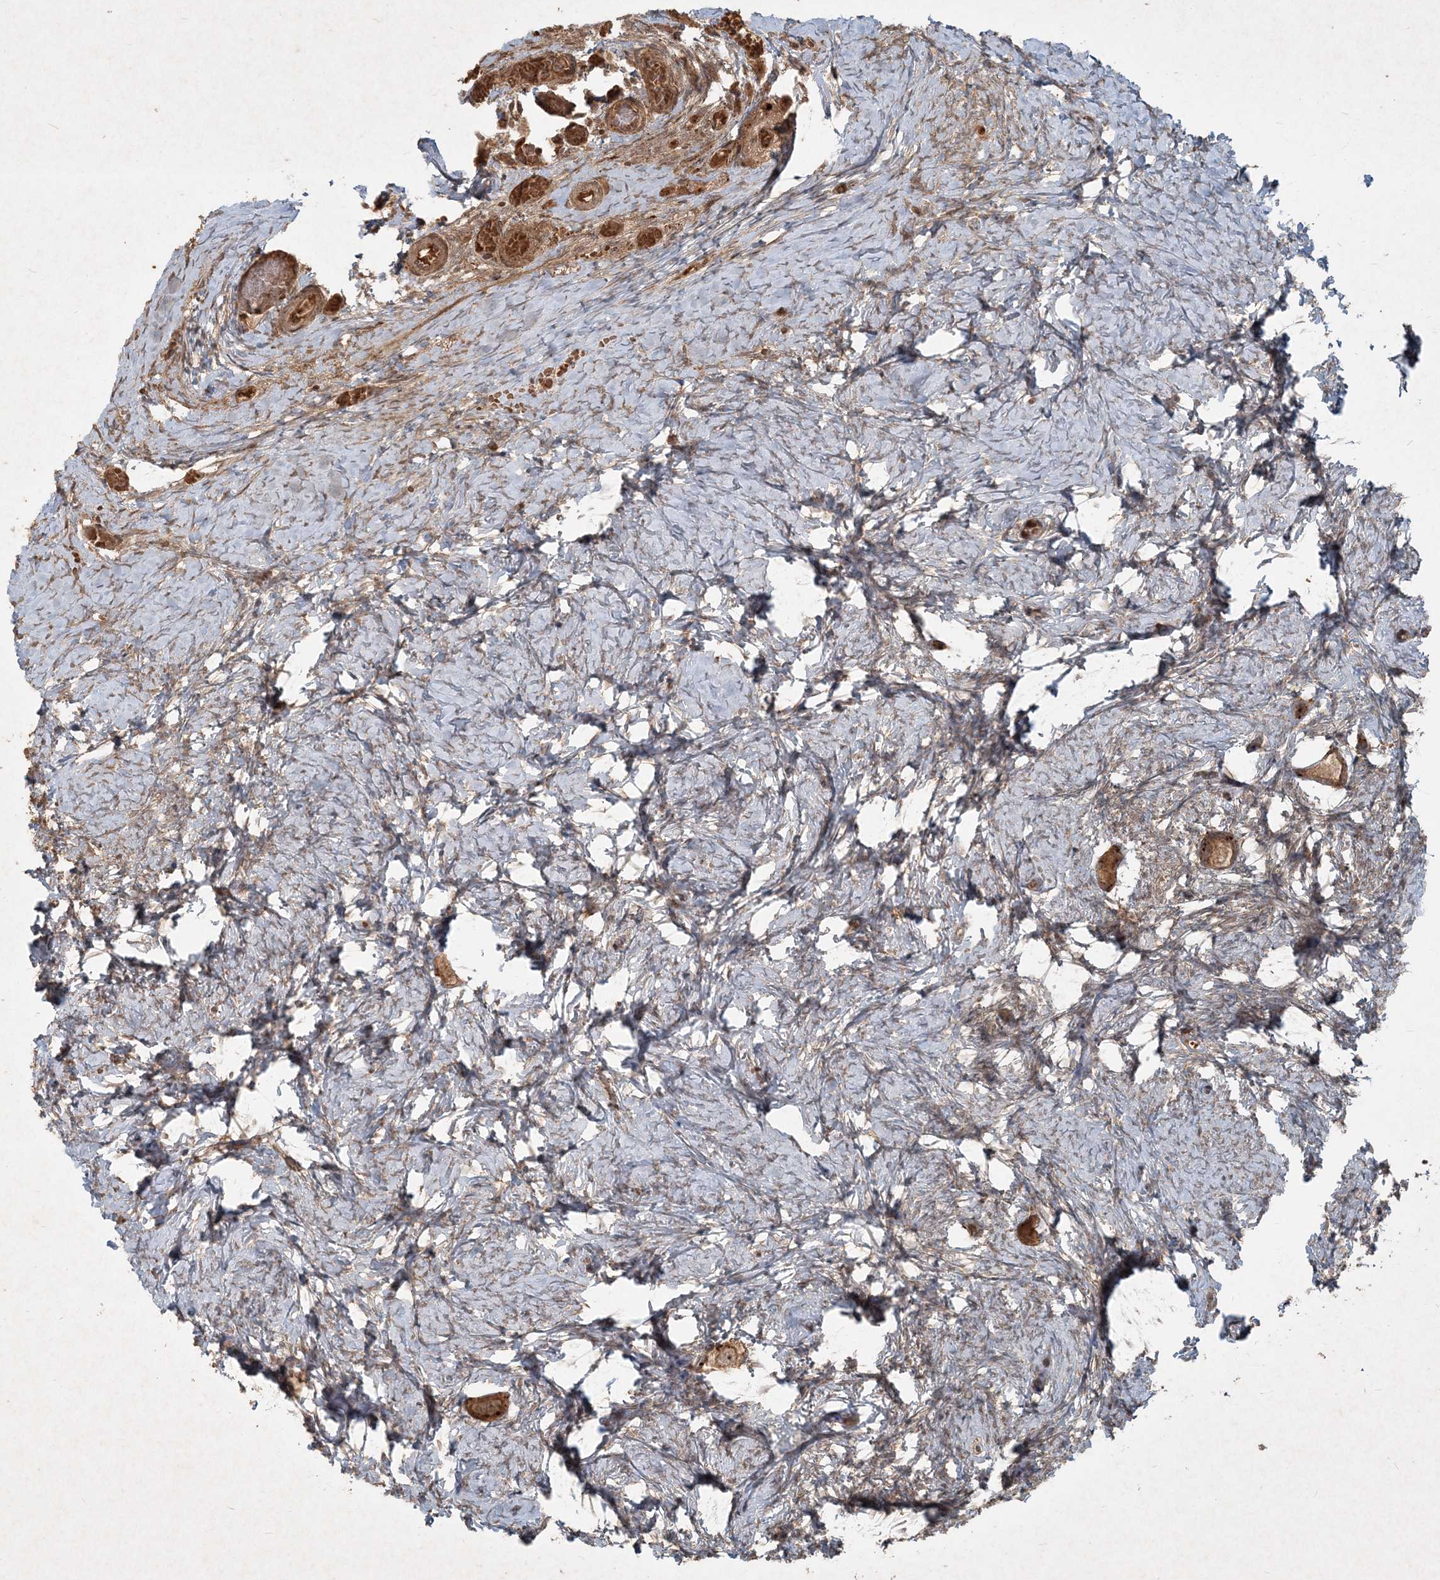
{"staining": {"intensity": "moderate", "quantity": ">75%", "location": "cytoplasmic/membranous"}, "tissue": "ovary", "cell_type": "Follicle cells", "image_type": "normal", "snomed": [{"axis": "morphology", "description": "Normal tissue, NOS"}, {"axis": "topography", "description": "Ovary"}], "caption": "Unremarkable ovary was stained to show a protein in brown. There is medium levels of moderate cytoplasmic/membranous staining in approximately >75% of follicle cells. The staining was performed using DAB to visualize the protein expression in brown, while the nuclei were stained in blue with hematoxylin (Magnification: 20x).", "gene": "NARS1", "patient": {"sex": "female", "age": 27}}